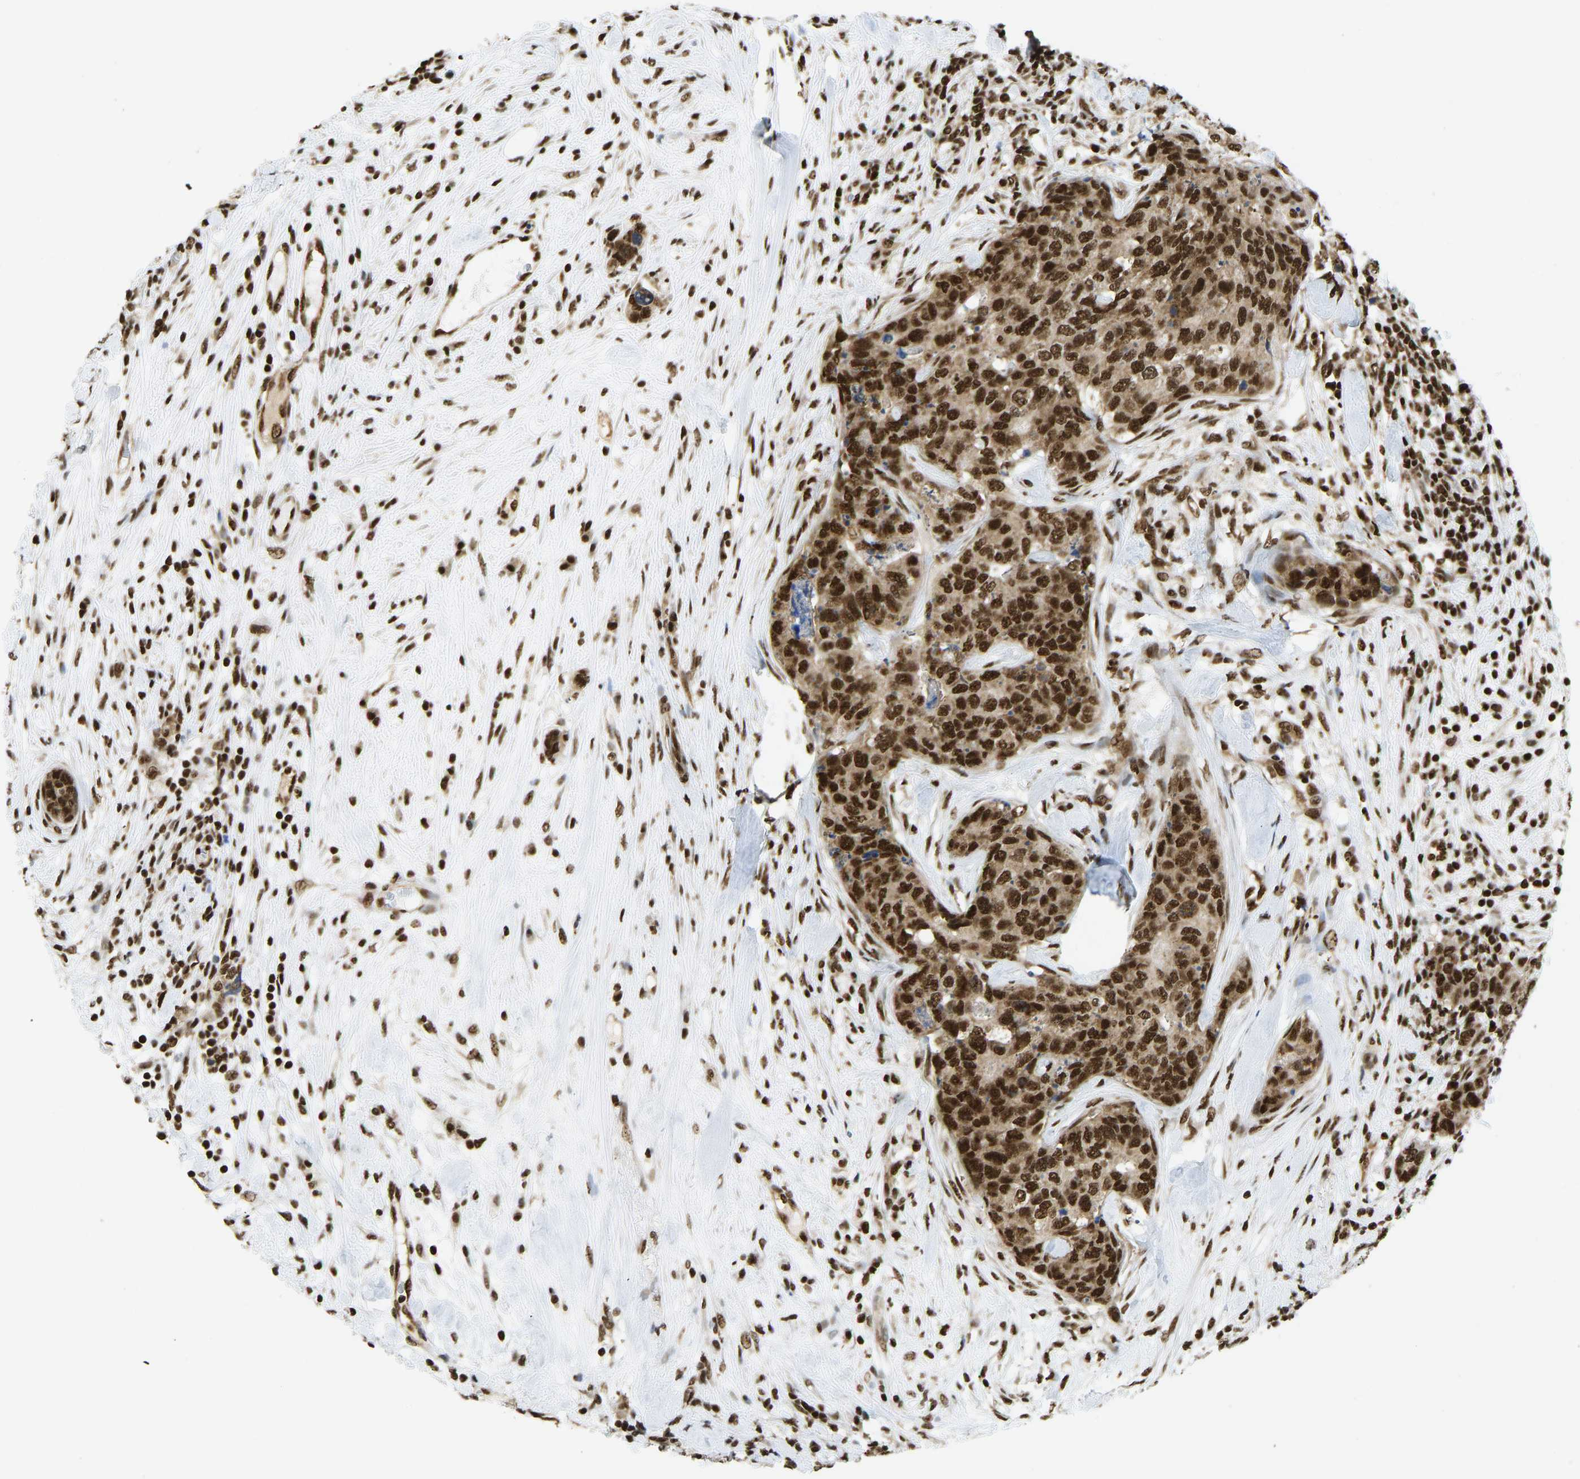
{"staining": {"intensity": "strong", "quantity": ">75%", "location": "cytoplasmic/membranous,nuclear"}, "tissue": "breast cancer", "cell_type": "Tumor cells", "image_type": "cancer", "snomed": [{"axis": "morphology", "description": "Lobular carcinoma"}, {"axis": "topography", "description": "Breast"}], "caption": "Protein analysis of lobular carcinoma (breast) tissue demonstrates strong cytoplasmic/membranous and nuclear expression in approximately >75% of tumor cells.", "gene": "ZSCAN20", "patient": {"sex": "female", "age": 59}}